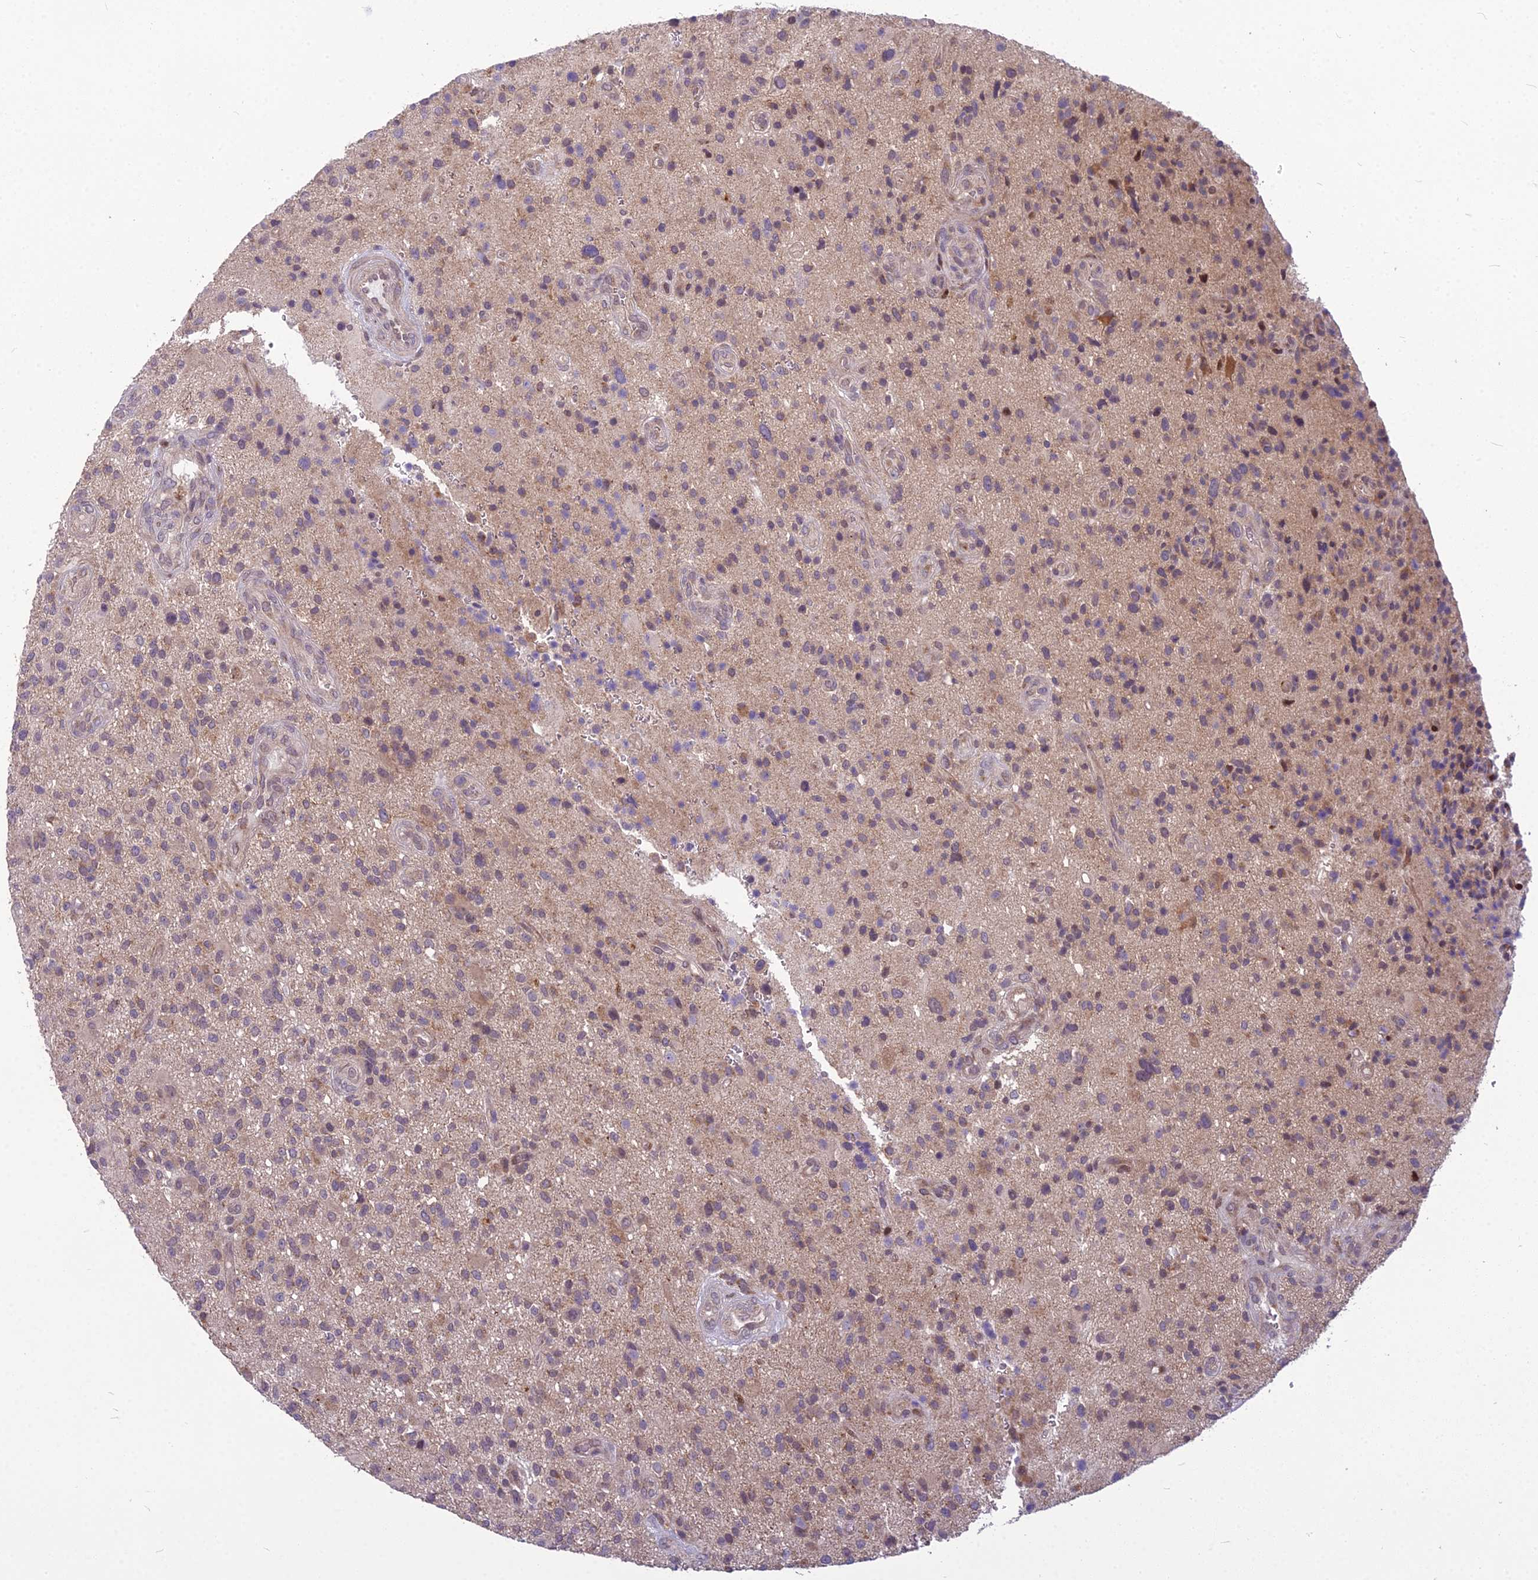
{"staining": {"intensity": "weak", "quantity": "25%-75%", "location": "cytoplasmic/membranous"}, "tissue": "glioma", "cell_type": "Tumor cells", "image_type": "cancer", "snomed": [{"axis": "morphology", "description": "Glioma, malignant, High grade"}, {"axis": "topography", "description": "Brain"}], "caption": "A low amount of weak cytoplasmic/membranous expression is present in approximately 25%-75% of tumor cells in malignant glioma (high-grade) tissue.", "gene": "AP1M1", "patient": {"sex": "male", "age": 47}}